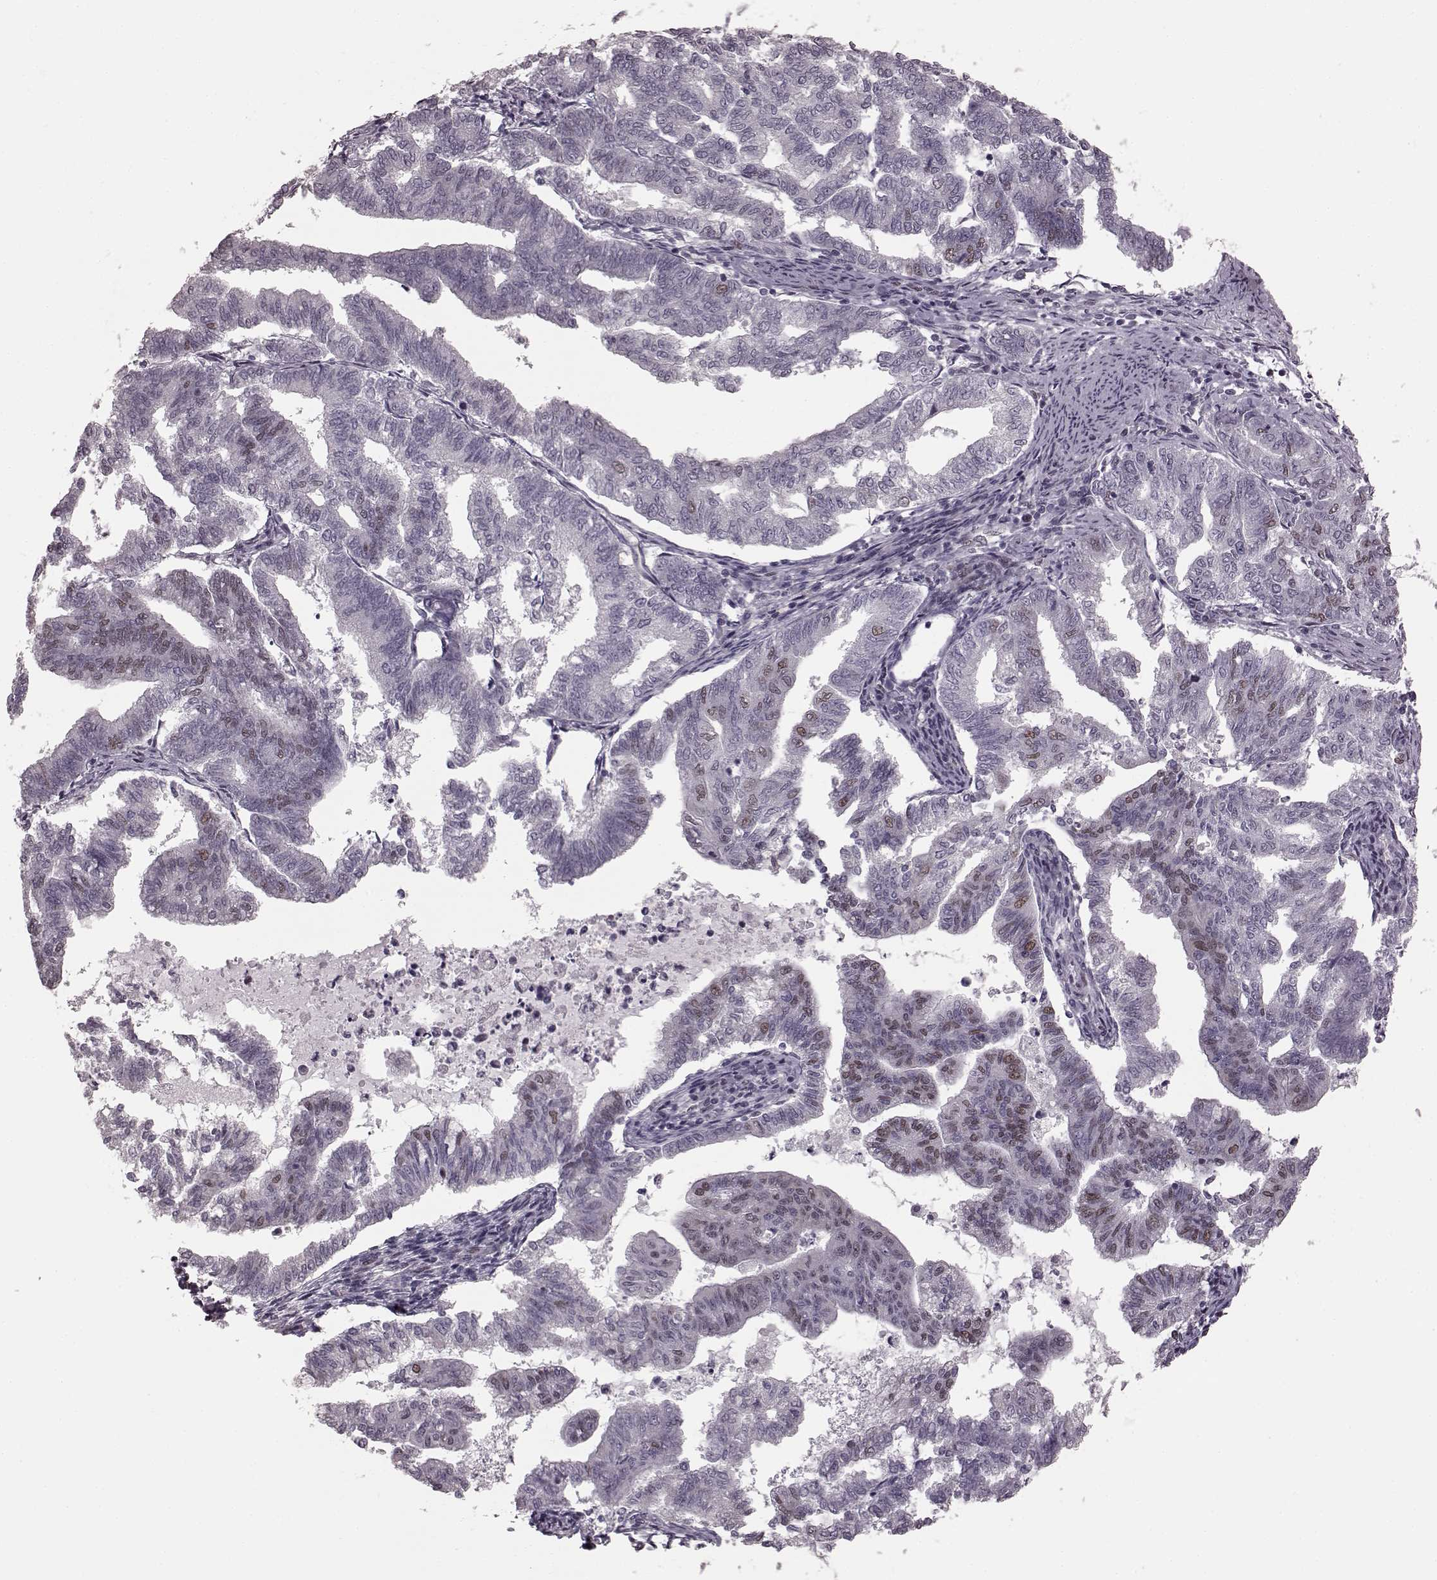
{"staining": {"intensity": "weak", "quantity": "<25%", "location": "nuclear"}, "tissue": "endometrial cancer", "cell_type": "Tumor cells", "image_type": "cancer", "snomed": [{"axis": "morphology", "description": "Adenocarcinoma, NOS"}, {"axis": "topography", "description": "Endometrium"}], "caption": "This is an immunohistochemistry (IHC) histopathology image of human endometrial adenocarcinoma. There is no positivity in tumor cells.", "gene": "NR2C1", "patient": {"sex": "female", "age": 79}}